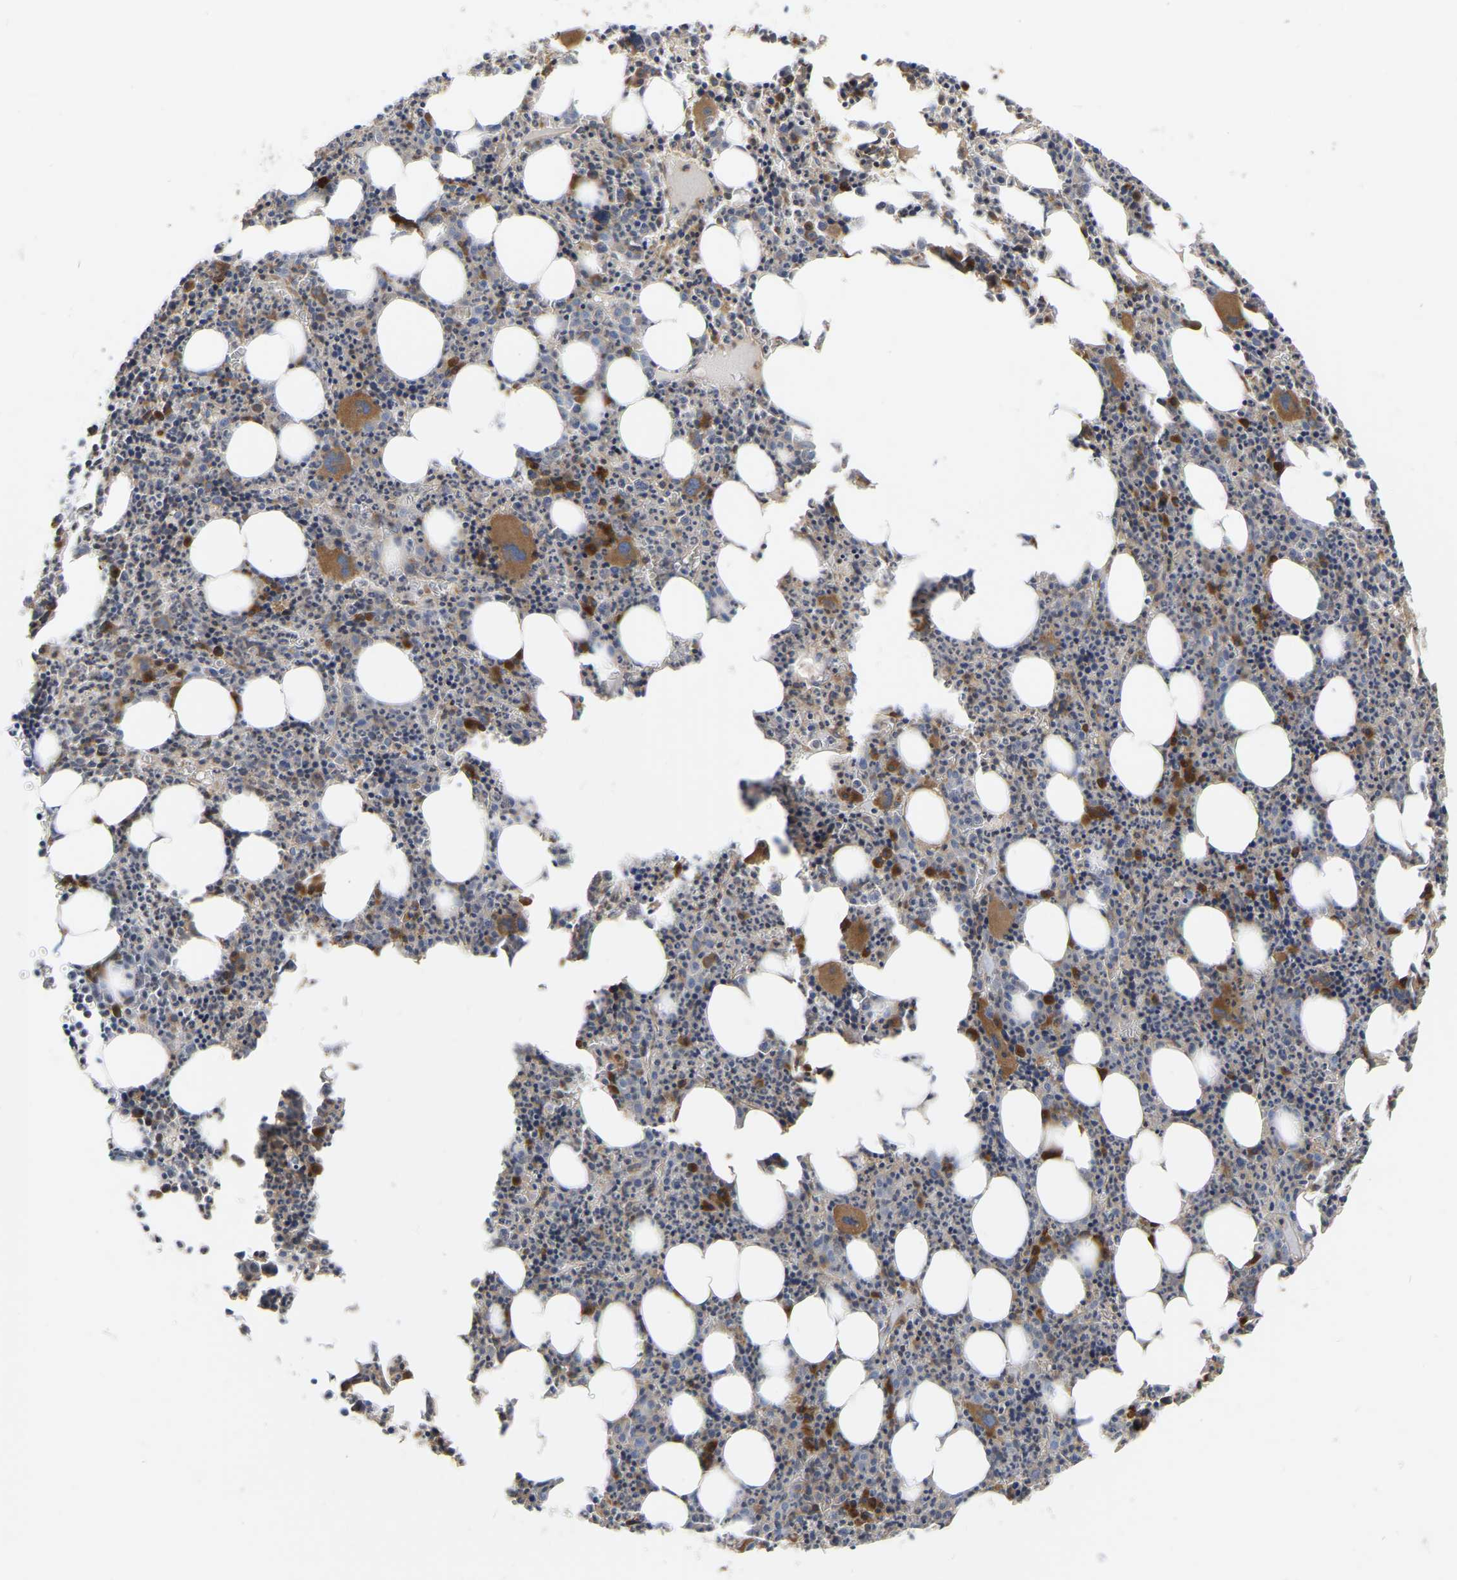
{"staining": {"intensity": "strong", "quantity": "25%-75%", "location": "cytoplasmic/membranous"}, "tissue": "bone marrow", "cell_type": "Hematopoietic cells", "image_type": "normal", "snomed": [{"axis": "morphology", "description": "Normal tissue, NOS"}, {"axis": "morphology", "description": "Inflammation, NOS"}, {"axis": "topography", "description": "Bone marrow"}], "caption": "Immunohistochemistry image of normal bone marrow: human bone marrow stained using immunohistochemistry reveals high levels of strong protein expression localized specifically in the cytoplasmic/membranous of hematopoietic cells, appearing as a cytoplasmic/membranous brown color.", "gene": "GARS1", "patient": {"sex": "female", "age": 40}}